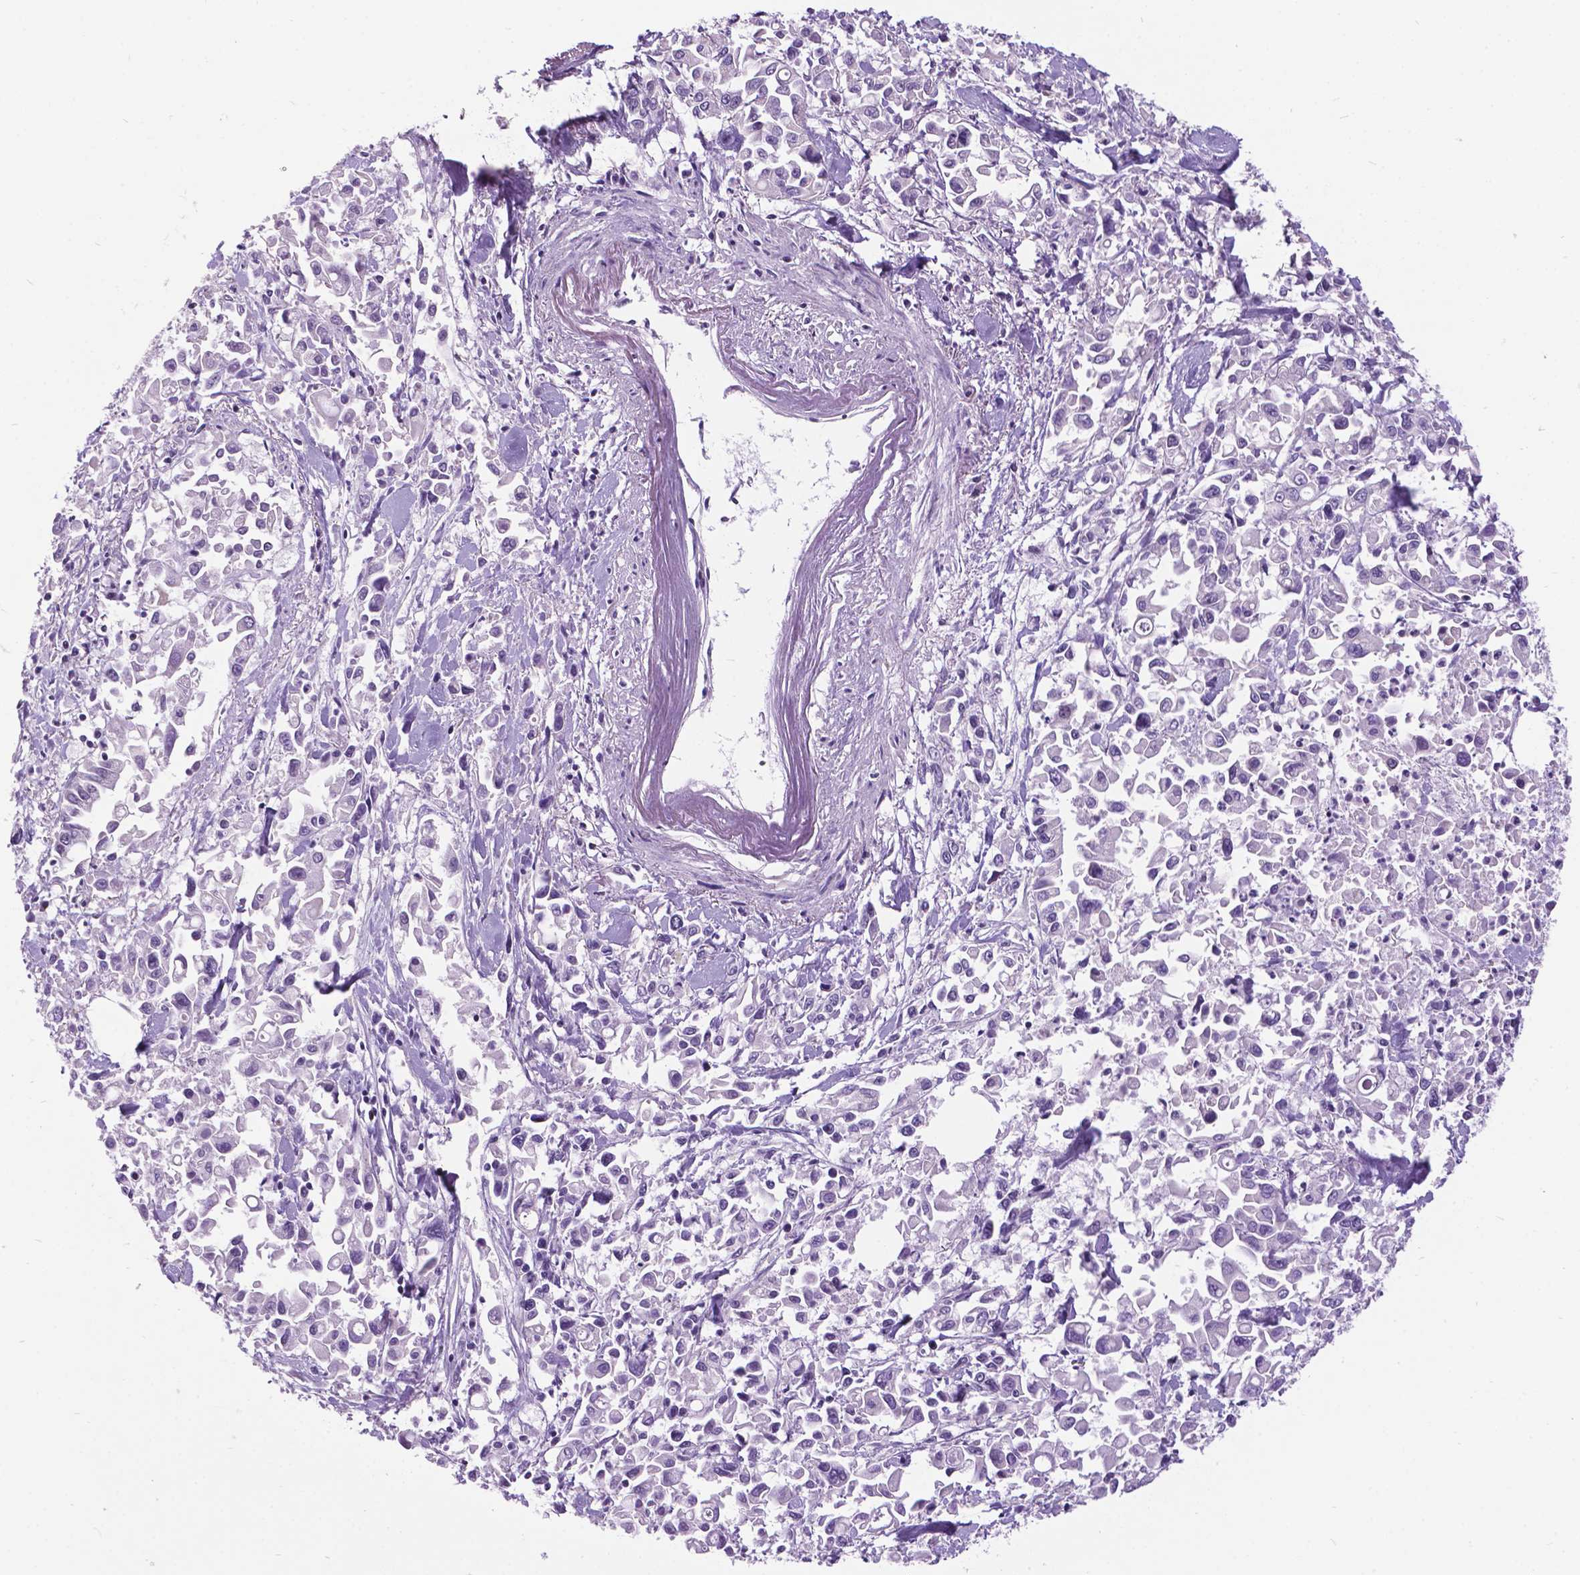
{"staining": {"intensity": "negative", "quantity": "none", "location": "none"}, "tissue": "pancreatic cancer", "cell_type": "Tumor cells", "image_type": "cancer", "snomed": [{"axis": "morphology", "description": "Adenocarcinoma, NOS"}, {"axis": "topography", "description": "Pancreas"}], "caption": "Immunohistochemistry (IHC) histopathology image of pancreatic cancer stained for a protein (brown), which reveals no positivity in tumor cells.", "gene": "DPF3", "patient": {"sex": "female", "age": 83}}